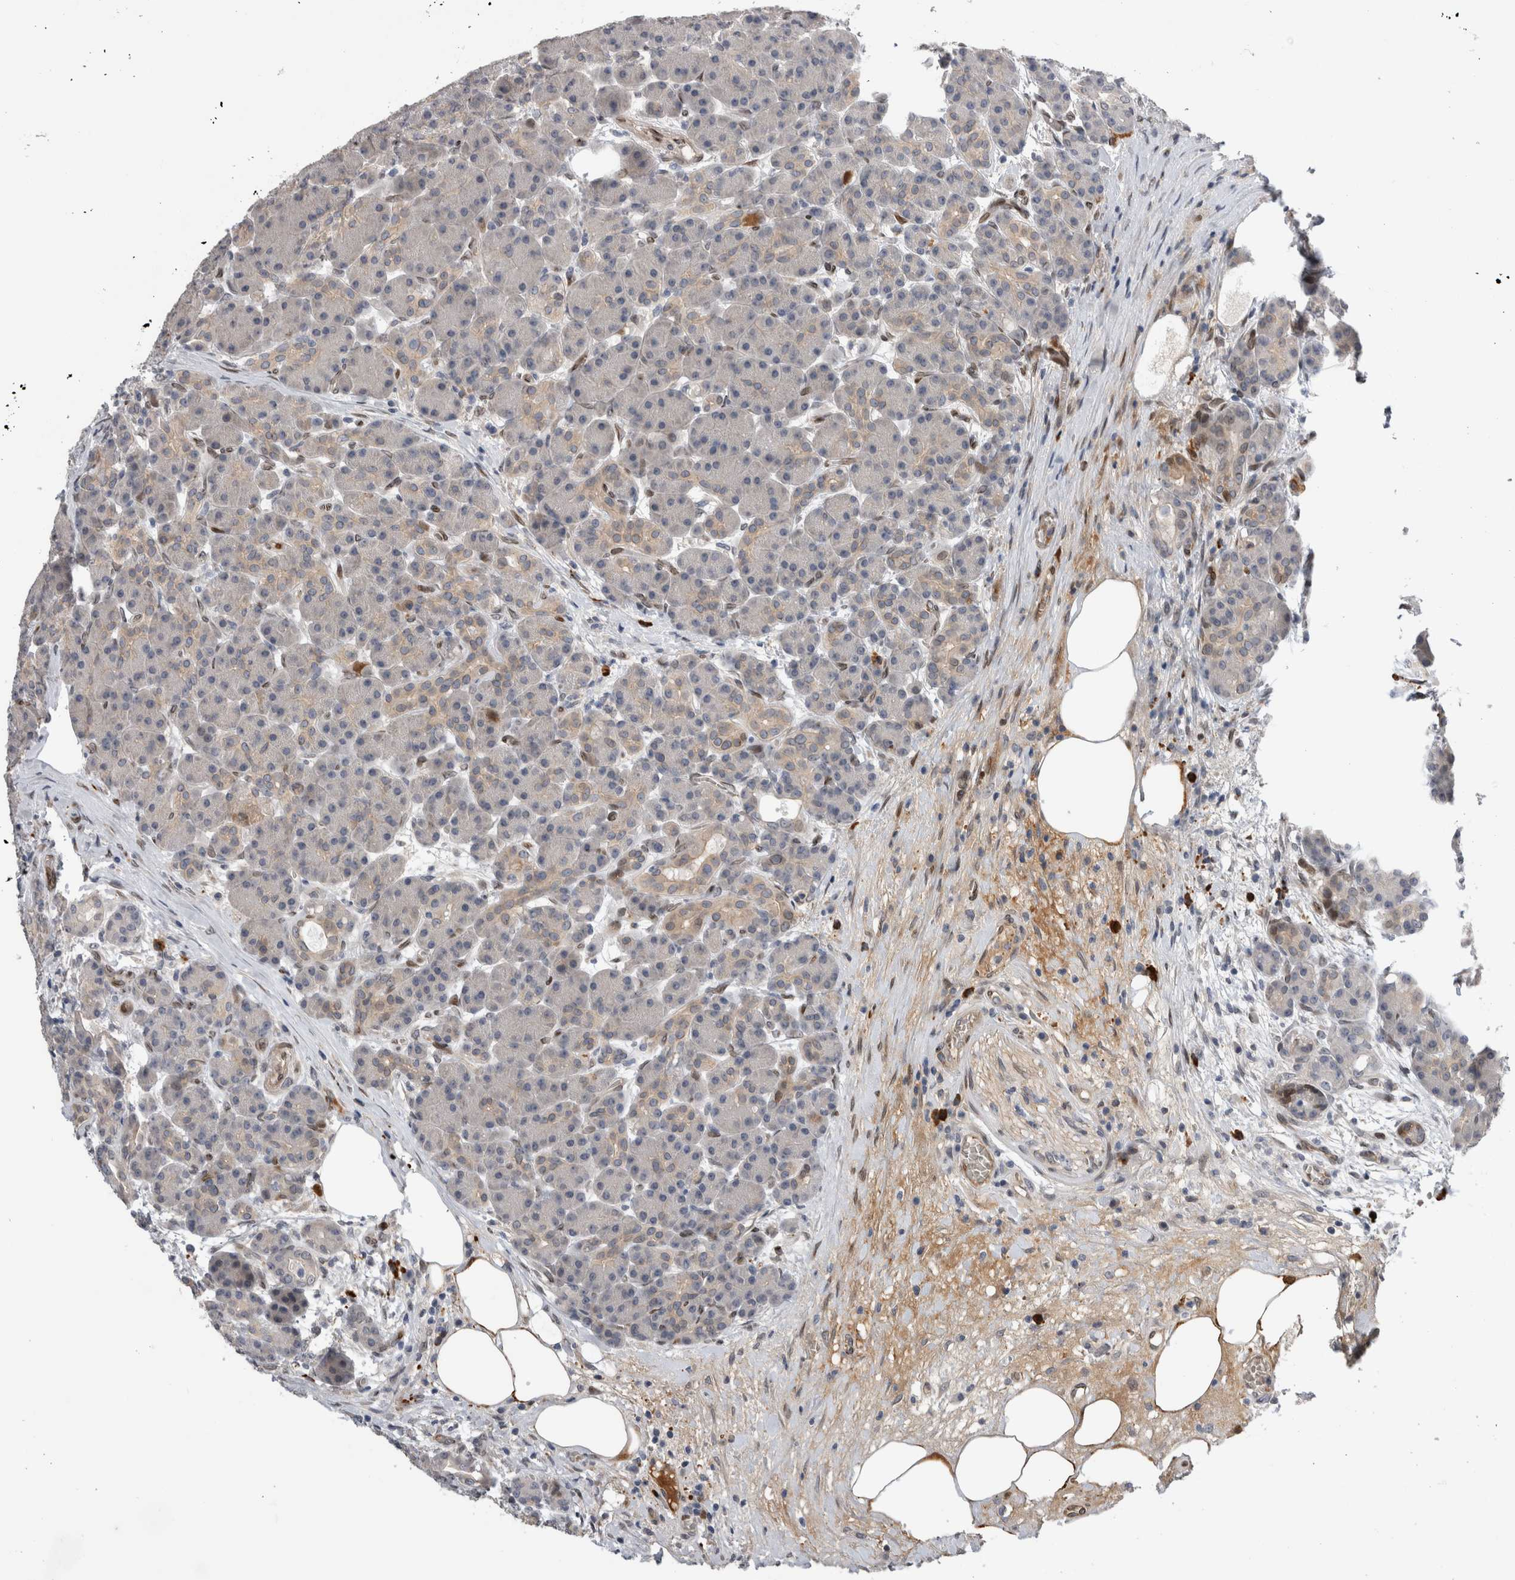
{"staining": {"intensity": "negative", "quantity": "none", "location": "none"}, "tissue": "pancreas", "cell_type": "Exocrine glandular cells", "image_type": "normal", "snomed": [{"axis": "morphology", "description": "Normal tissue, NOS"}, {"axis": "topography", "description": "Pancreas"}], "caption": "The micrograph reveals no staining of exocrine glandular cells in unremarkable pancreas. (Immunohistochemistry (ihc), brightfield microscopy, high magnification).", "gene": "DMTN", "patient": {"sex": "male", "age": 63}}